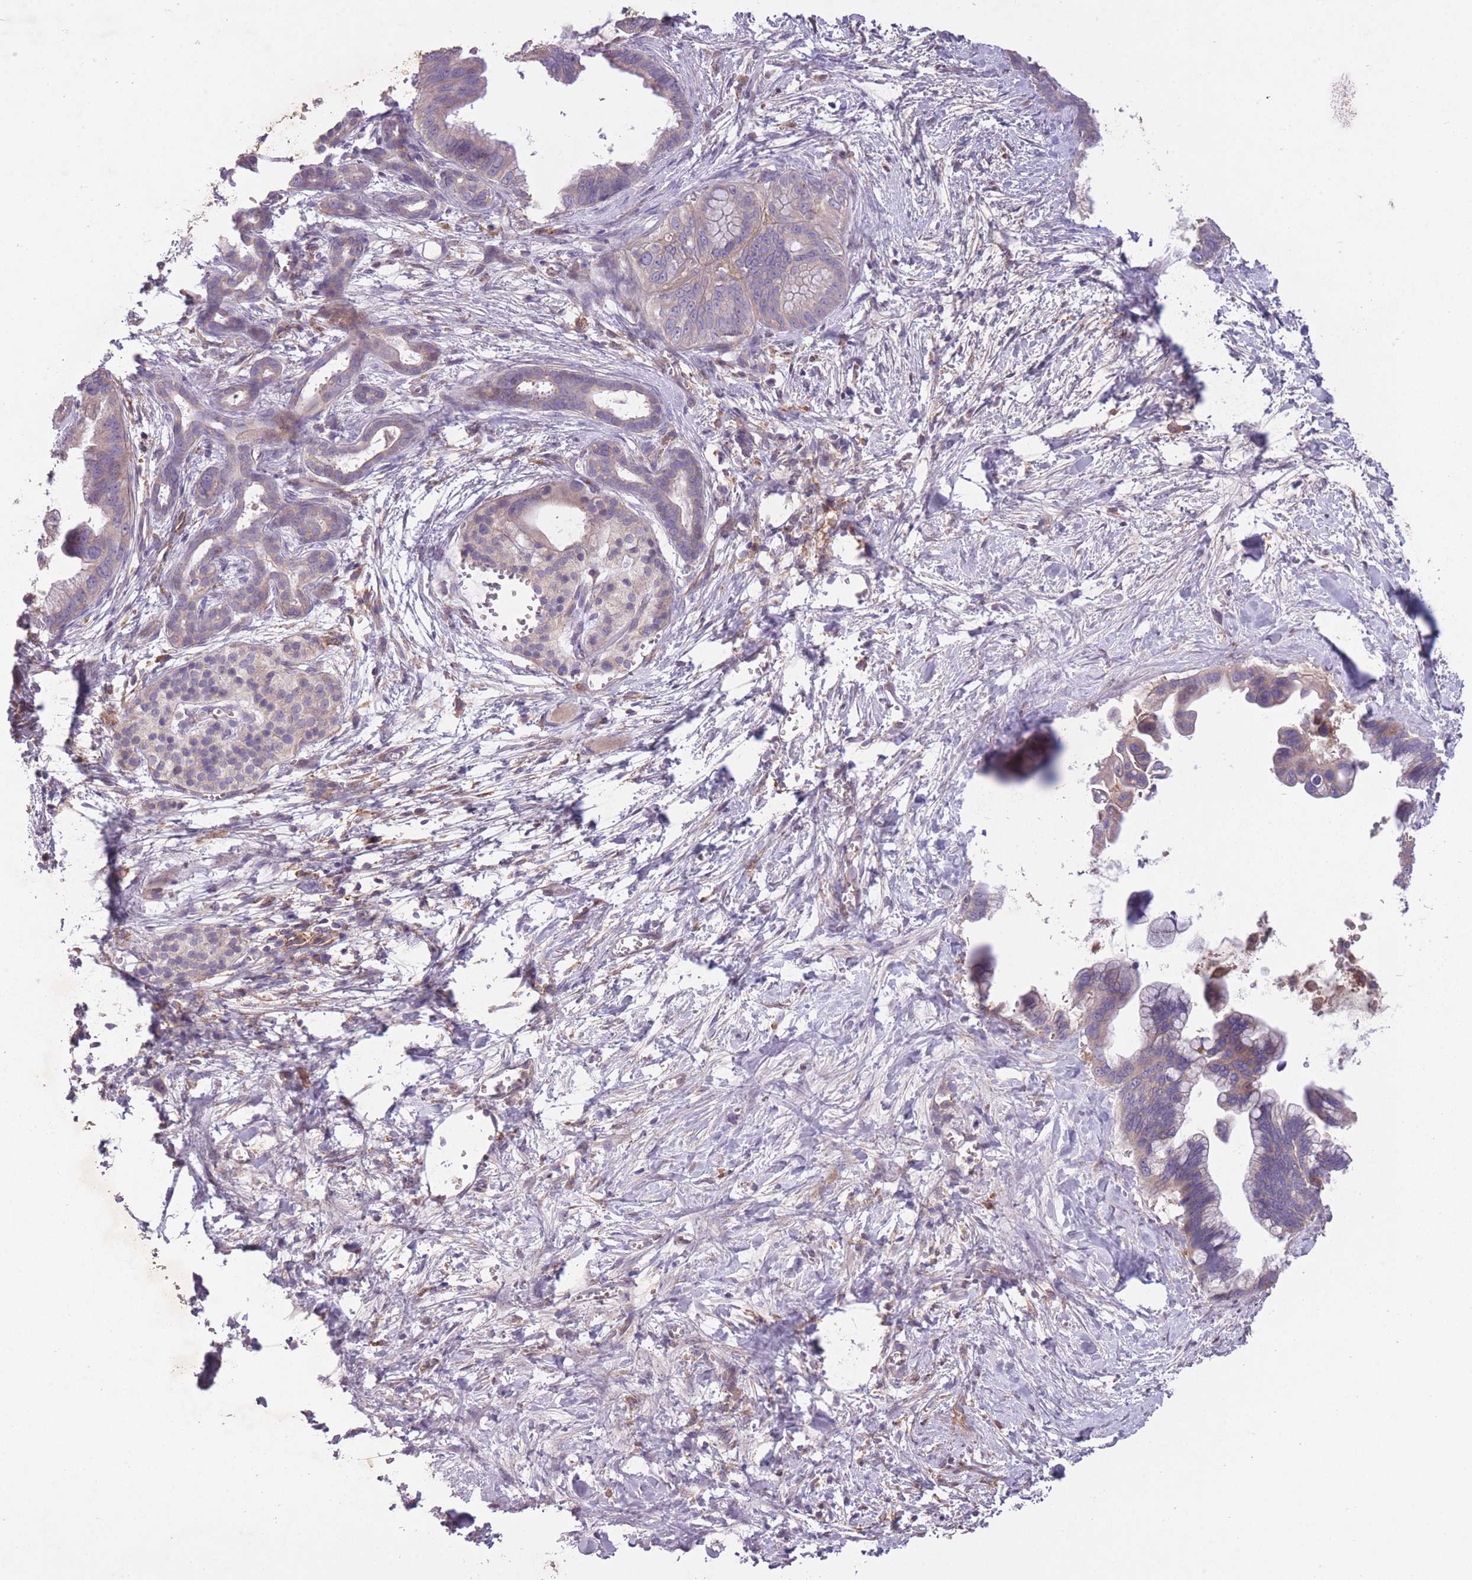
{"staining": {"intensity": "weak", "quantity": "<25%", "location": "cytoplasmic/membranous"}, "tissue": "pancreatic cancer", "cell_type": "Tumor cells", "image_type": "cancer", "snomed": [{"axis": "morphology", "description": "Adenocarcinoma, NOS"}, {"axis": "topography", "description": "Pancreas"}], "caption": "Immunohistochemistry histopathology image of neoplastic tissue: human pancreatic cancer (adenocarcinoma) stained with DAB displays no significant protein staining in tumor cells. Nuclei are stained in blue.", "gene": "OR2V2", "patient": {"sex": "male", "age": 61}}